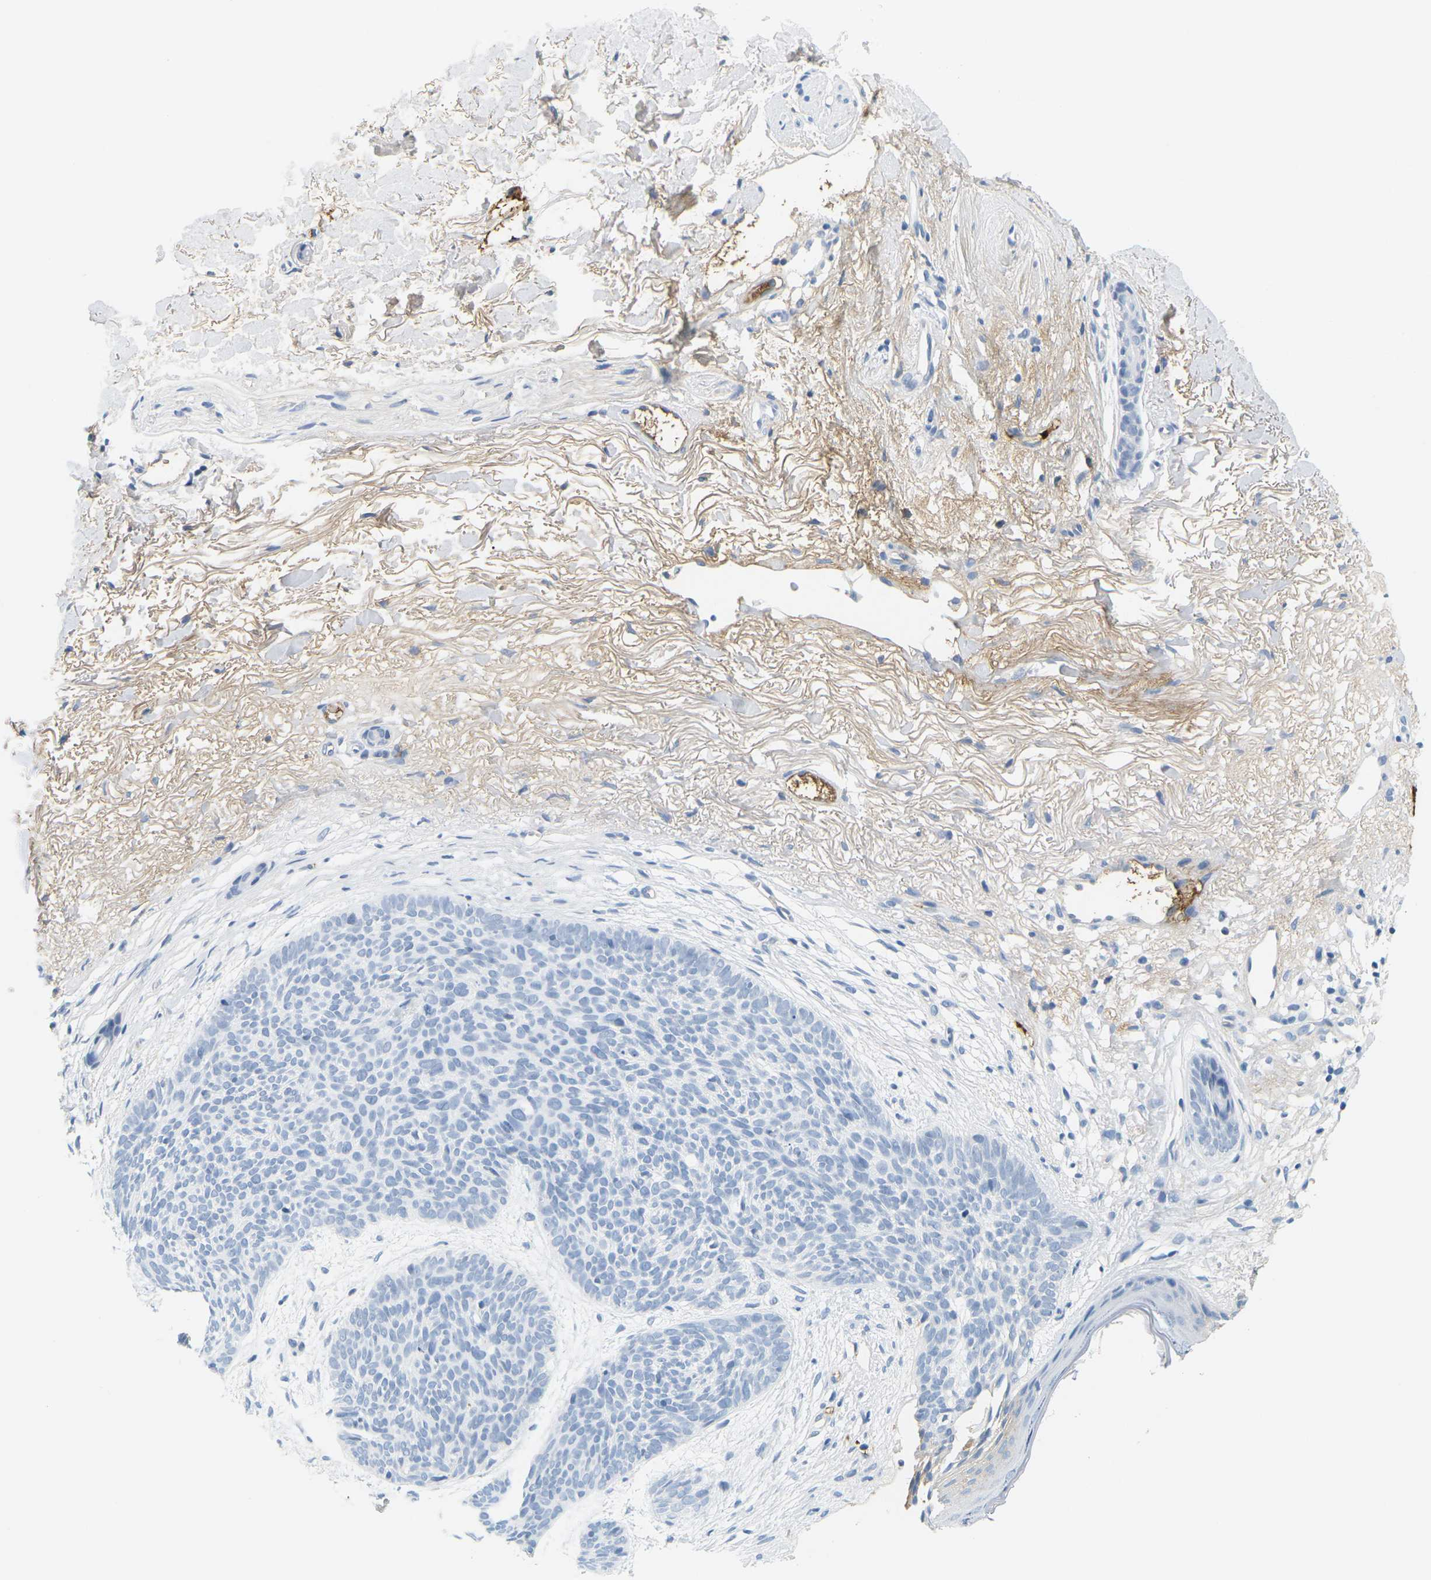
{"staining": {"intensity": "negative", "quantity": "none", "location": "none"}, "tissue": "skin cancer", "cell_type": "Tumor cells", "image_type": "cancer", "snomed": [{"axis": "morphology", "description": "Normal tissue, NOS"}, {"axis": "morphology", "description": "Basal cell carcinoma"}, {"axis": "topography", "description": "Skin"}], "caption": "DAB immunohistochemical staining of skin cancer (basal cell carcinoma) shows no significant expression in tumor cells. (Brightfield microscopy of DAB IHC at high magnification).", "gene": "APOB", "patient": {"sex": "female", "age": 70}}